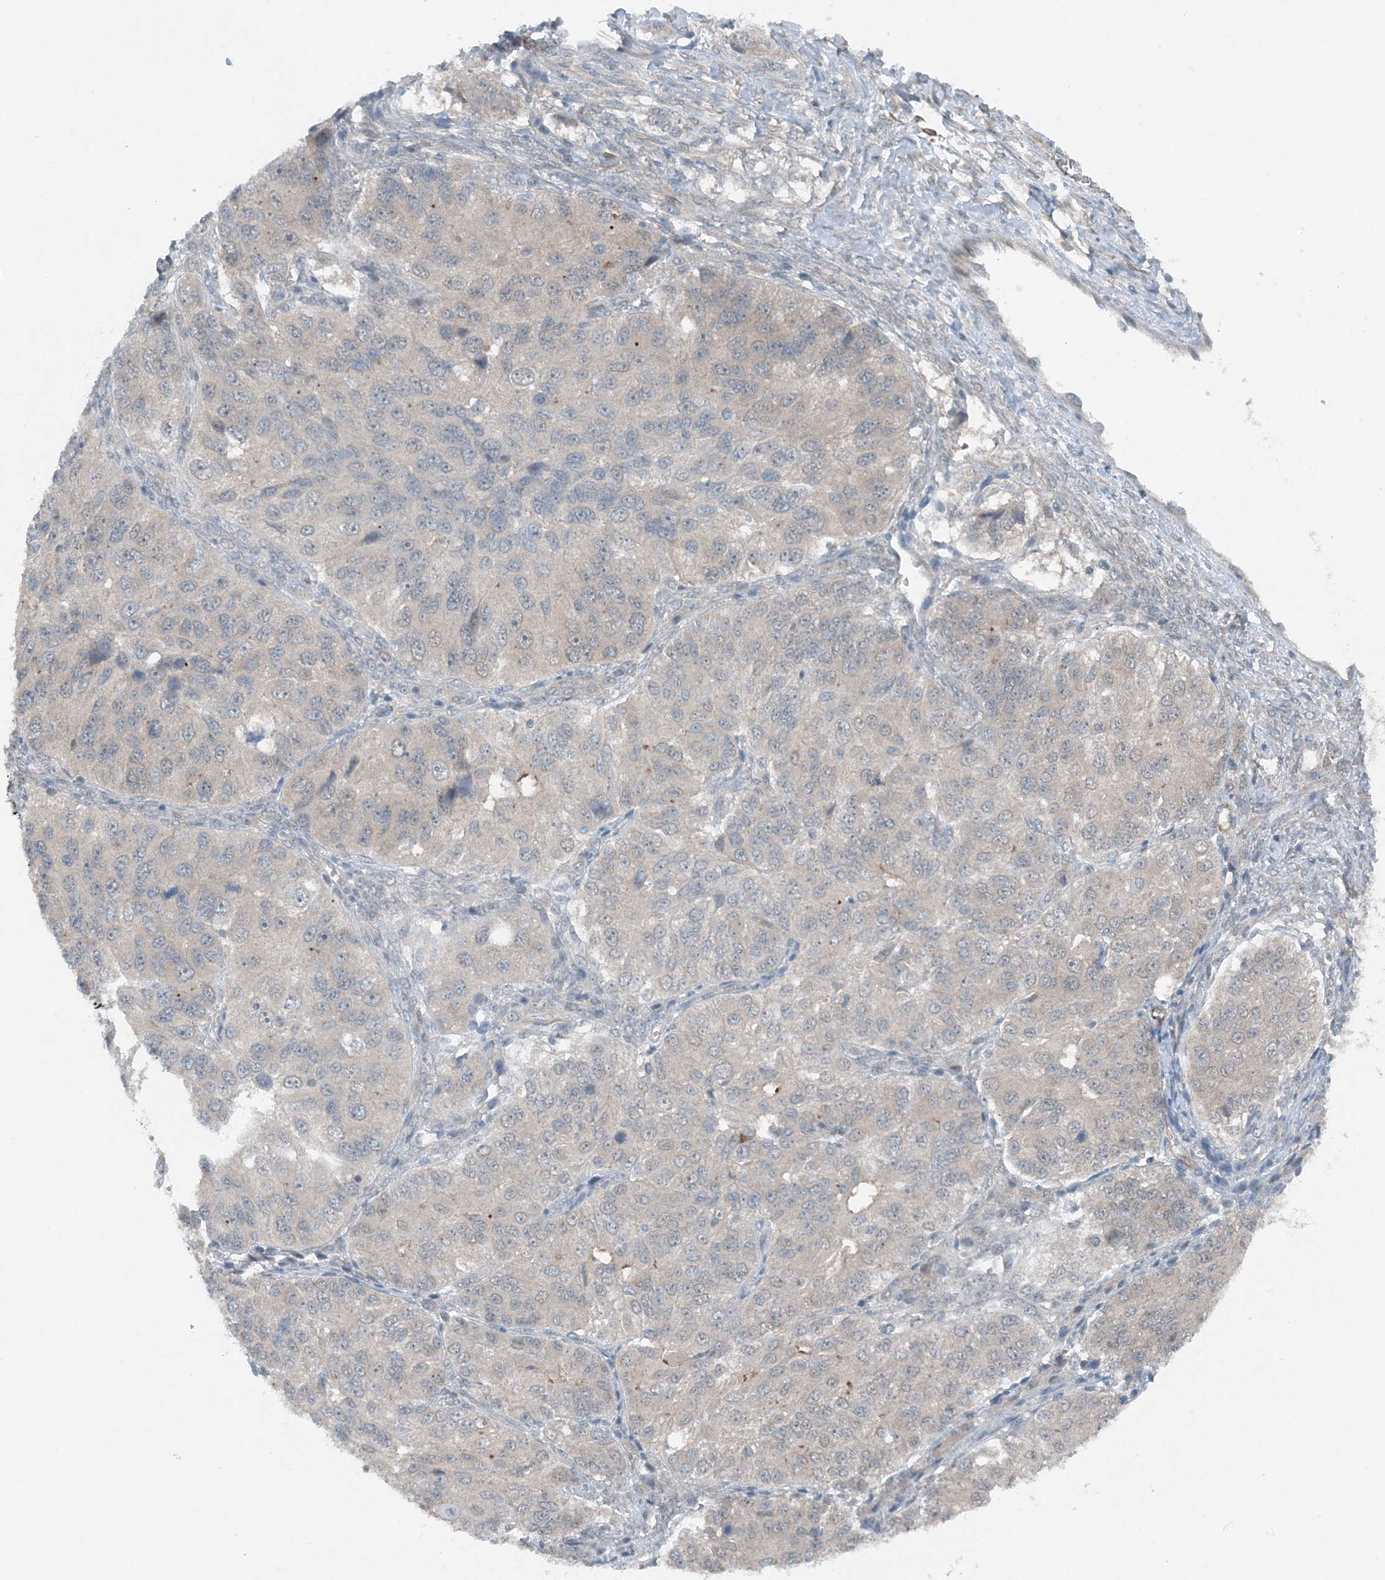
{"staining": {"intensity": "negative", "quantity": "none", "location": "none"}, "tissue": "ovarian cancer", "cell_type": "Tumor cells", "image_type": "cancer", "snomed": [{"axis": "morphology", "description": "Carcinoma, endometroid"}, {"axis": "topography", "description": "Ovary"}], "caption": "DAB (3,3'-diaminobenzidine) immunohistochemical staining of ovarian cancer demonstrates no significant expression in tumor cells.", "gene": "MITD1", "patient": {"sex": "female", "age": 51}}